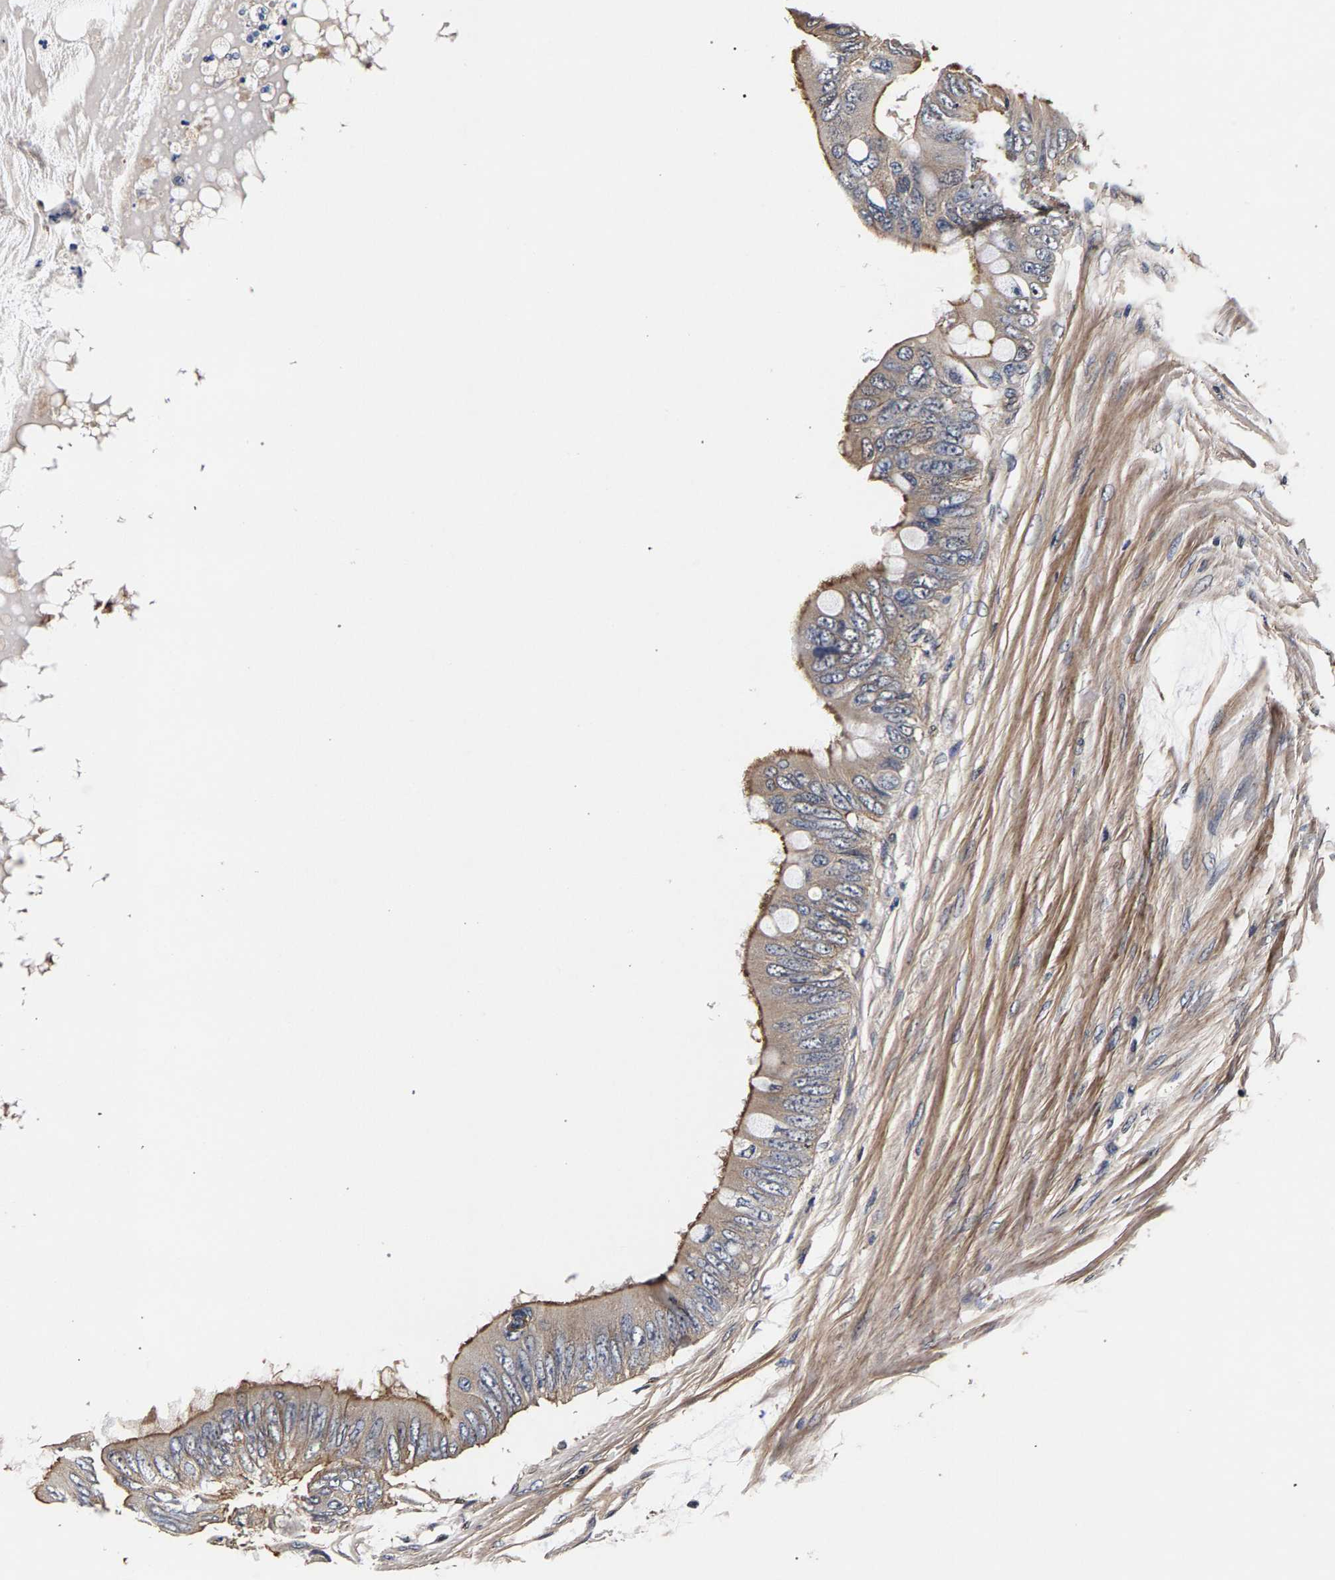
{"staining": {"intensity": "moderate", "quantity": "25%-75%", "location": "cytoplasmic/membranous"}, "tissue": "colorectal cancer", "cell_type": "Tumor cells", "image_type": "cancer", "snomed": [{"axis": "morphology", "description": "Normal tissue, NOS"}, {"axis": "morphology", "description": "Adenocarcinoma, NOS"}, {"axis": "topography", "description": "Rectum"}, {"axis": "topography", "description": "Peripheral nerve tissue"}], "caption": "A brown stain labels moderate cytoplasmic/membranous staining of a protein in human colorectal adenocarcinoma tumor cells.", "gene": "MARCHF7", "patient": {"sex": "female", "age": 77}}